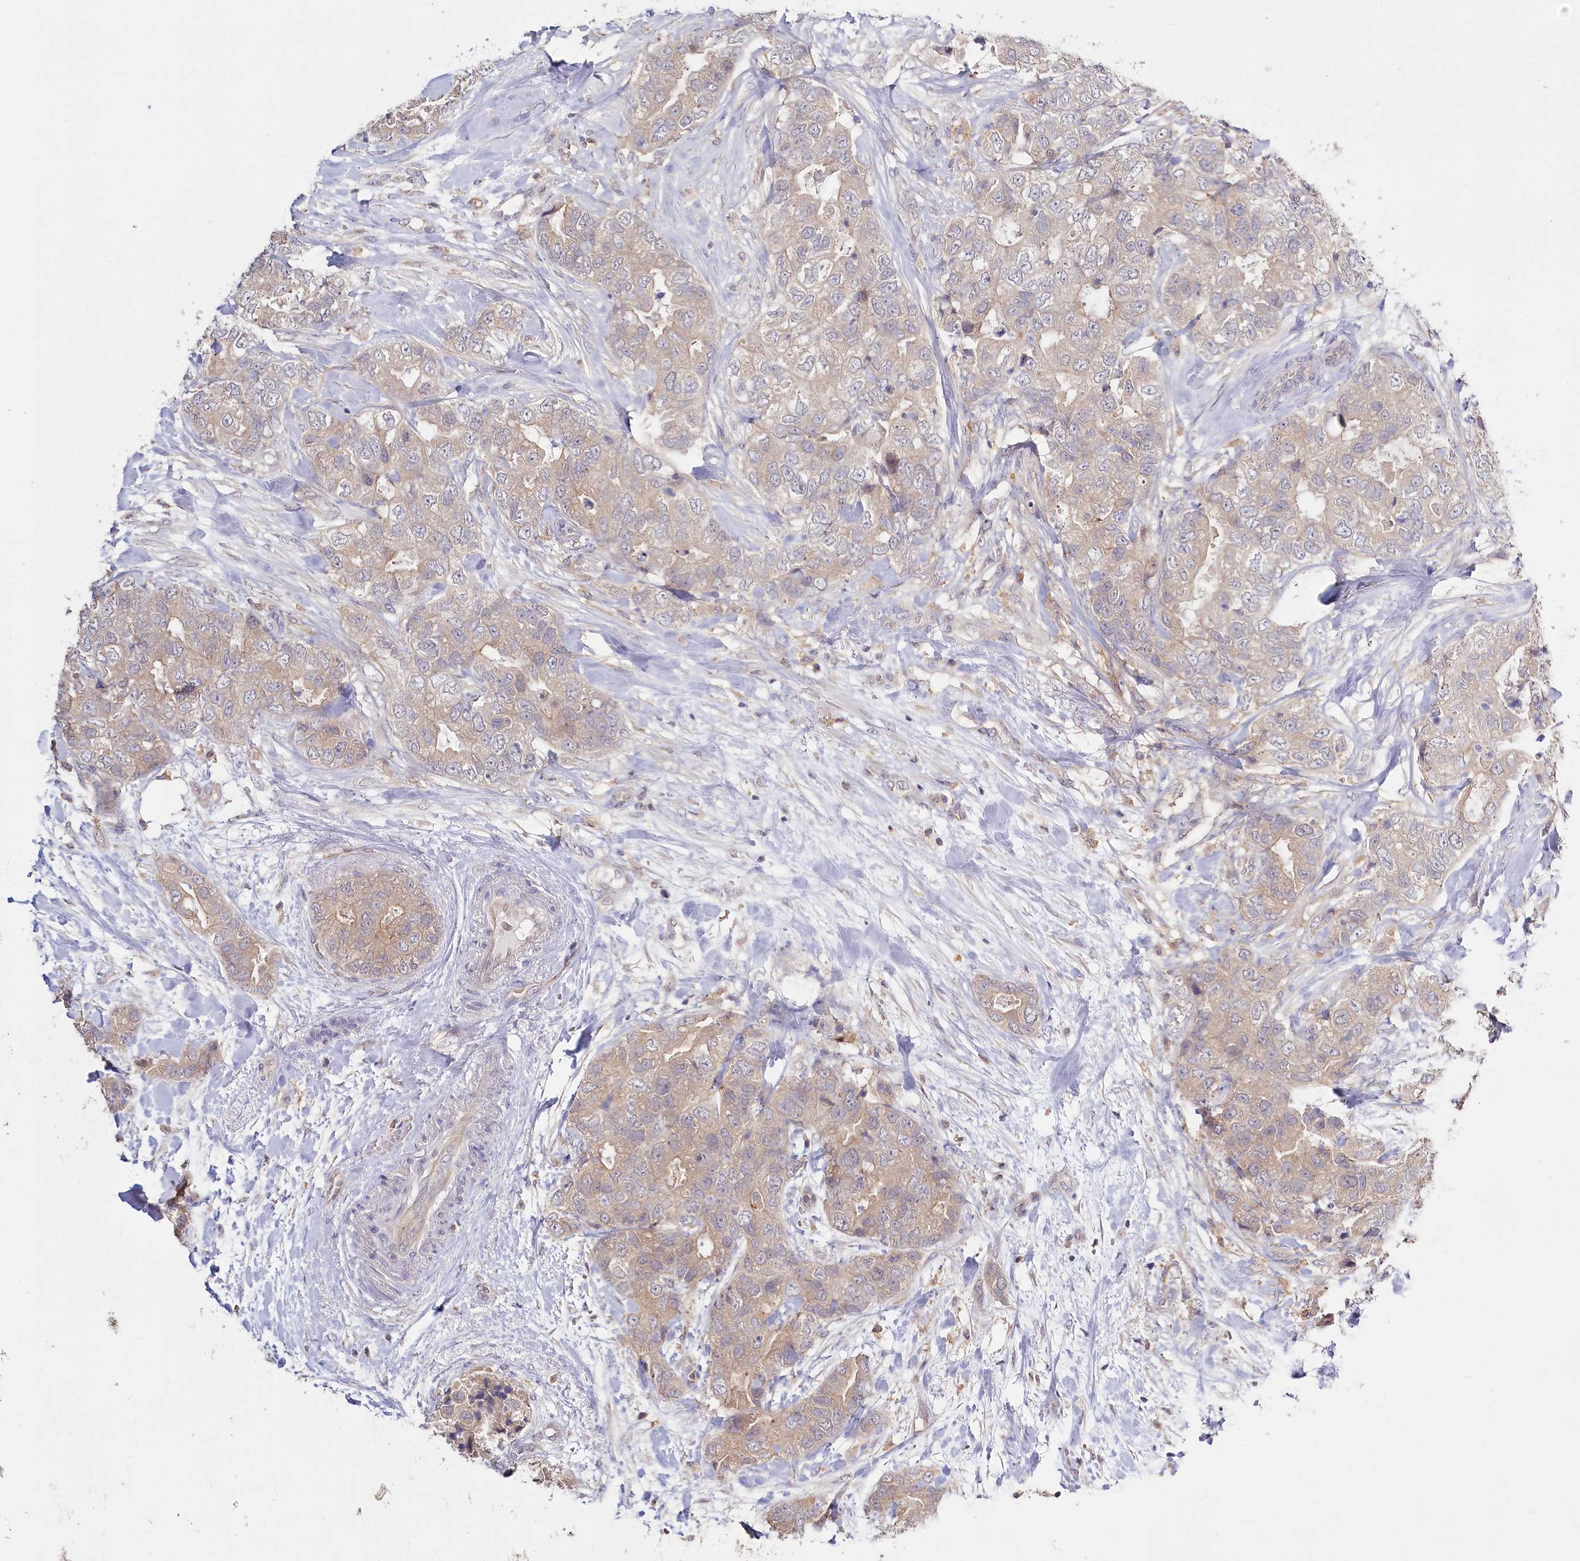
{"staining": {"intensity": "weak", "quantity": "25%-75%", "location": "cytoplasmic/membranous"}, "tissue": "breast cancer", "cell_type": "Tumor cells", "image_type": "cancer", "snomed": [{"axis": "morphology", "description": "Duct carcinoma"}, {"axis": "topography", "description": "Breast"}], "caption": "Breast cancer (intraductal carcinoma) was stained to show a protein in brown. There is low levels of weak cytoplasmic/membranous staining in about 25%-75% of tumor cells.", "gene": "DAPK1", "patient": {"sex": "female", "age": 62}}